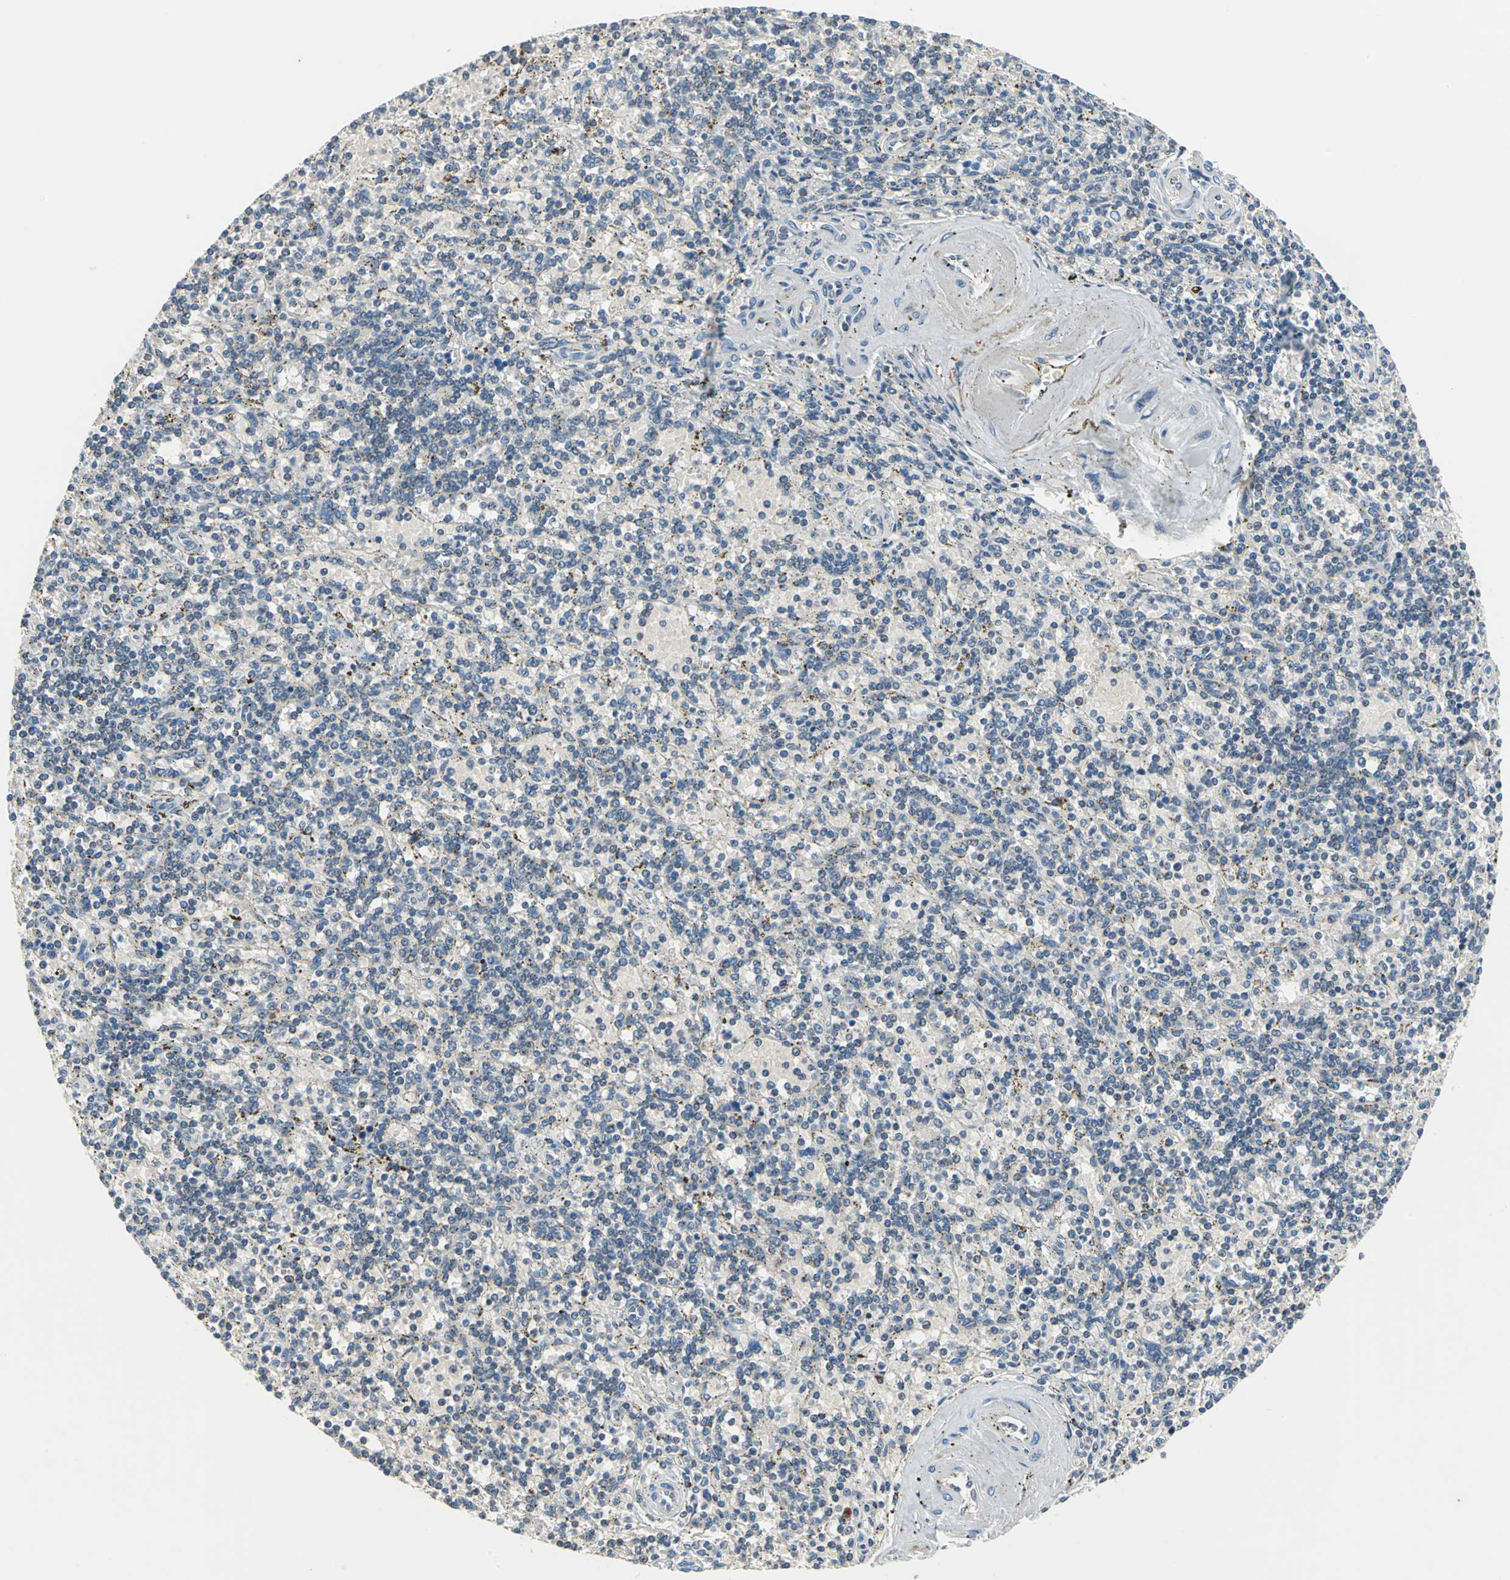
{"staining": {"intensity": "negative", "quantity": "none", "location": "none"}, "tissue": "lymphoma", "cell_type": "Tumor cells", "image_type": "cancer", "snomed": [{"axis": "morphology", "description": "Malignant lymphoma, non-Hodgkin's type, Low grade"}, {"axis": "topography", "description": "Spleen"}], "caption": "Human lymphoma stained for a protein using immunohistochemistry exhibits no expression in tumor cells.", "gene": "TRAK1", "patient": {"sex": "male", "age": 73}}